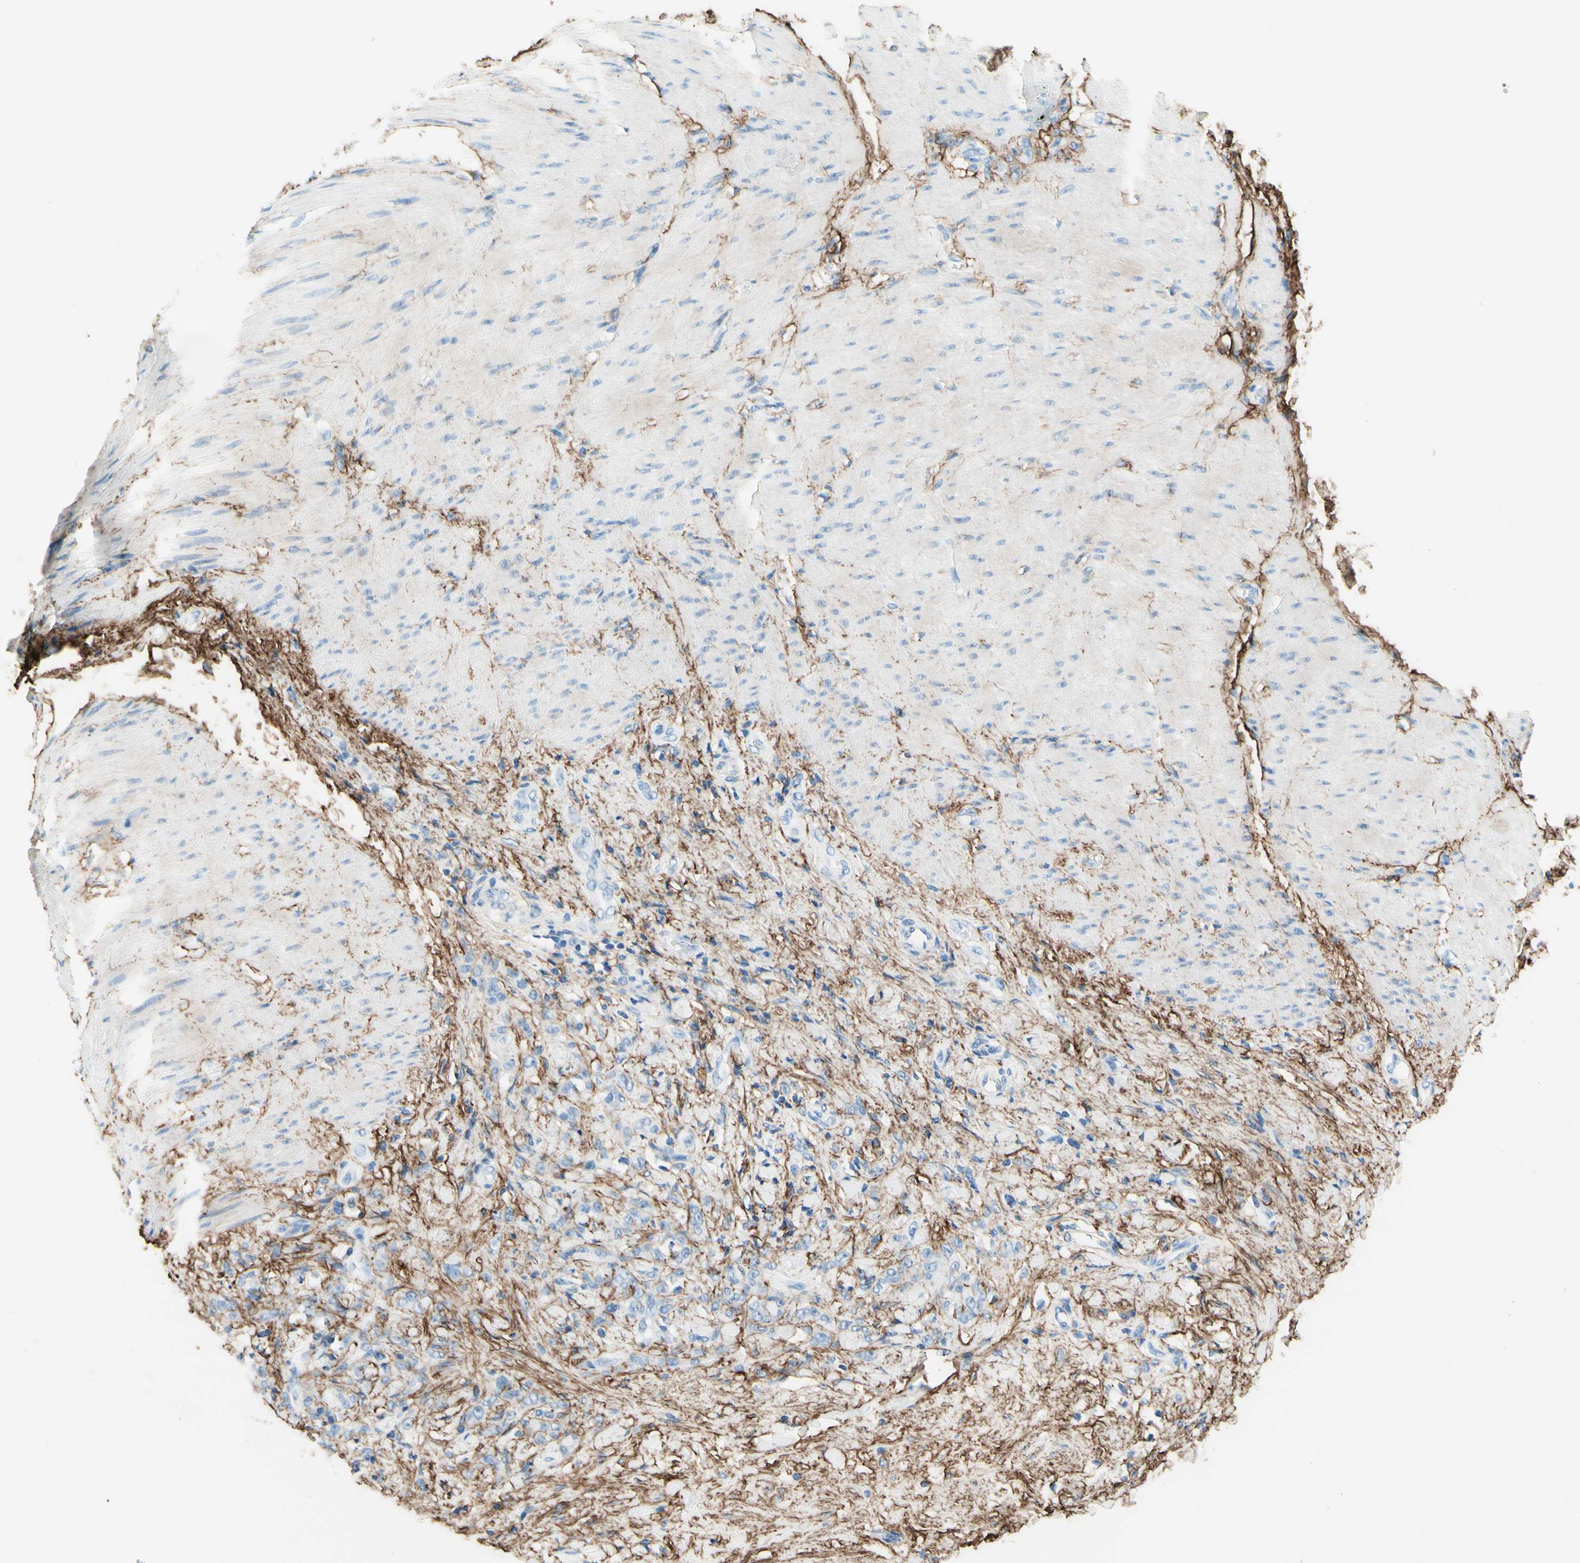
{"staining": {"intensity": "negative", "quantity": "none", "location": "none"}, "tissue": "stomach cancer", "cell_type": "Tumor cells", "image_type": "cancer", "snomed": [{"axis": "morphology", "description": "Adenocarcinoma, NOS"}, {"axis": "topography", "description": "Stomach"}], "caption": "IHC image of neoplastic tissue: adenocarcinoma (stomach) stained with DAB (3,3'-diaminobenzidine) shows no significant protein staining in tumor cells. (Brightfield microscopy of DAB immunohistochemistry (IHC) at high magnification).", "gene": "MFAP5", "patient": {"sex": "male", "age": 82}}